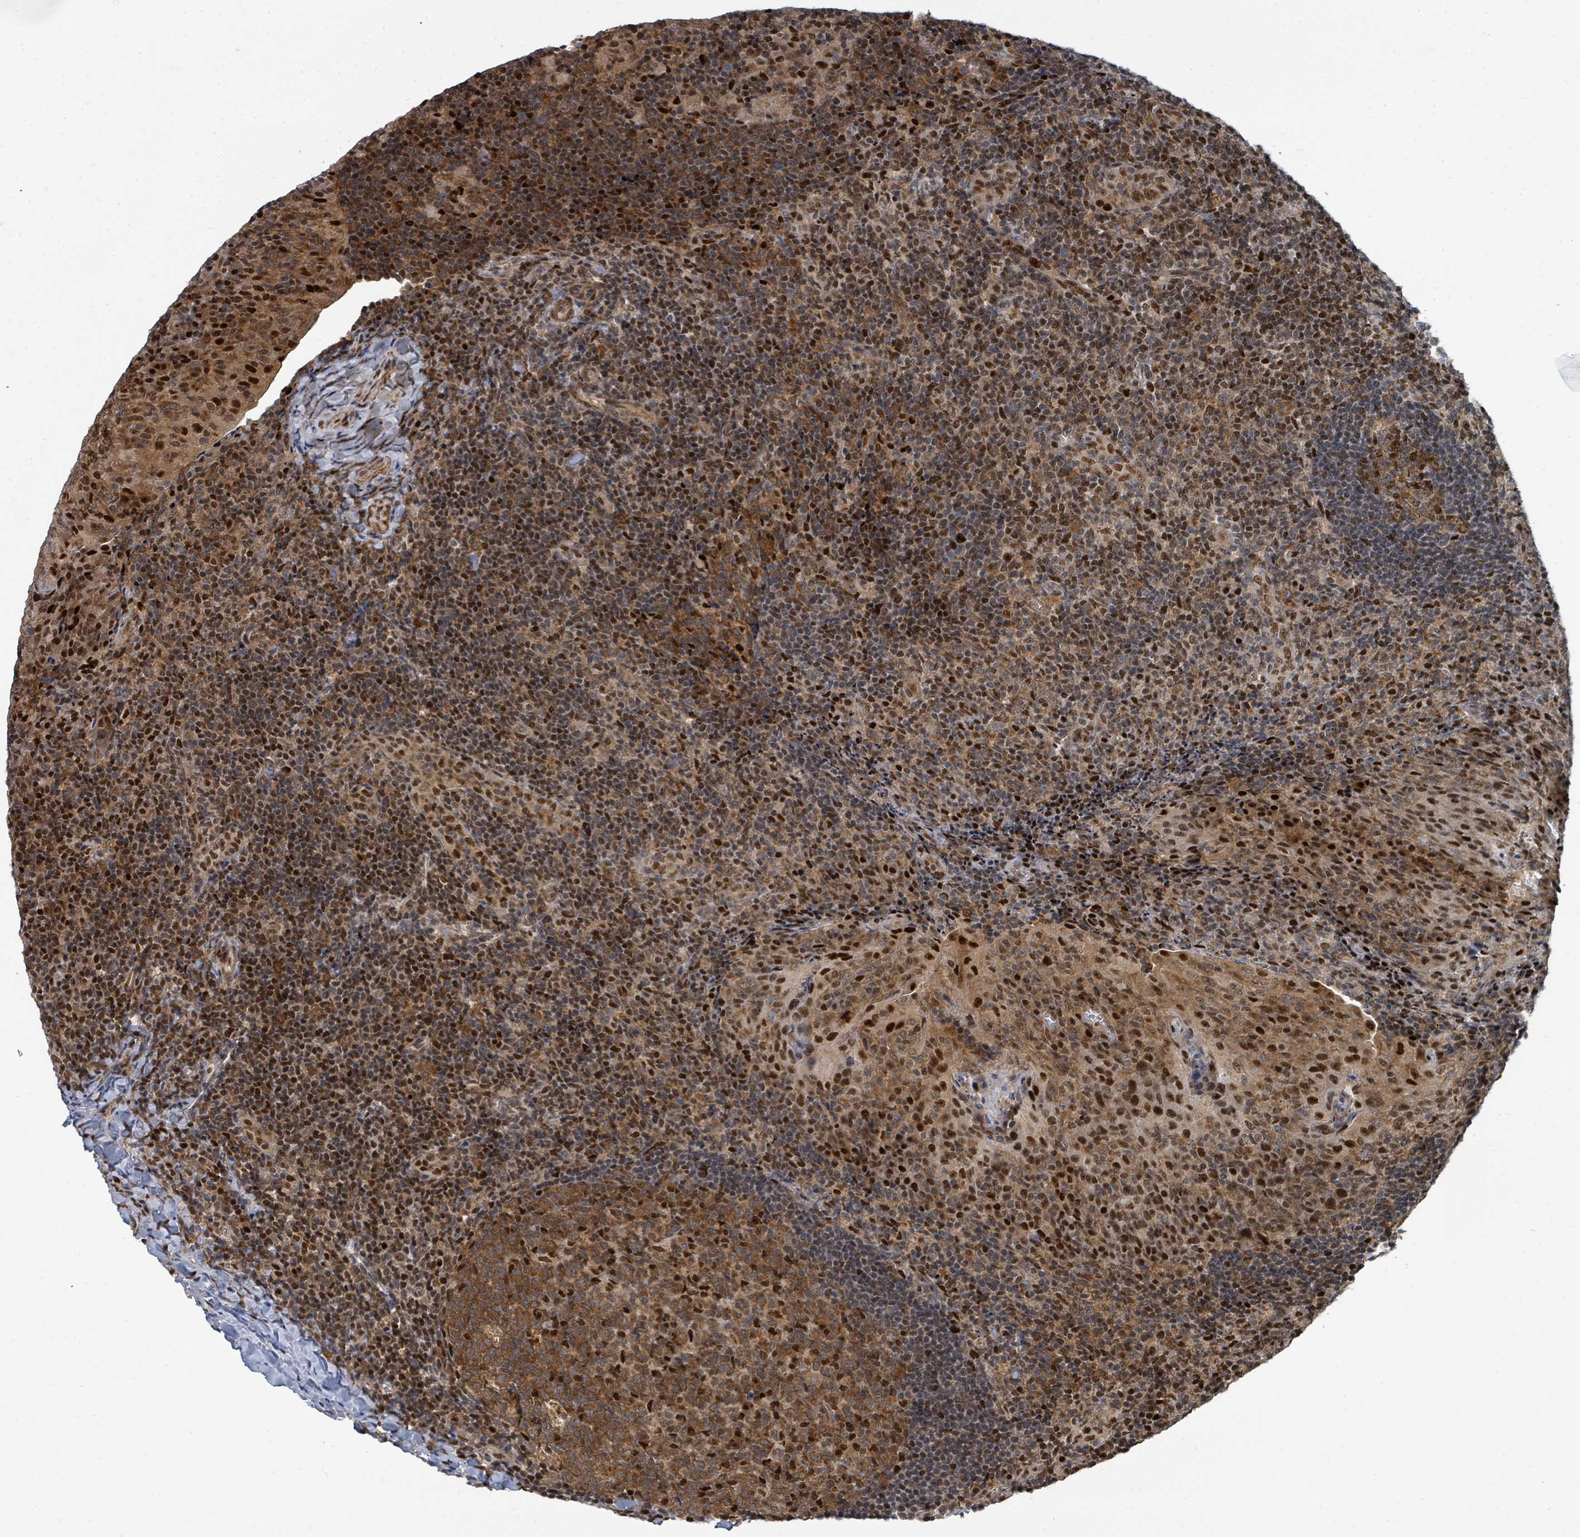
{"staining": {"intensity": "moderate", "quantity": ">75%", "location": "cytoplasmic/membranous,nuclear"}, "tissue": "tonsil", "cell_type": "Germinal center cells", "image_type": "normal", "snomed": [{"axis": "morphology", "description": "Normal tissue, NOS"}, {"axis": "topography", "description": "Tonsil"}], "caption": "Protein staining by immunohistochemistry exhibits moderate cytoplasmic/membranous,nuclear staining in approximately >75% of germinal center cells in normal tonsil.", "gene": "TRDMT1", "patient": {"sex": "male", "age": 17}}